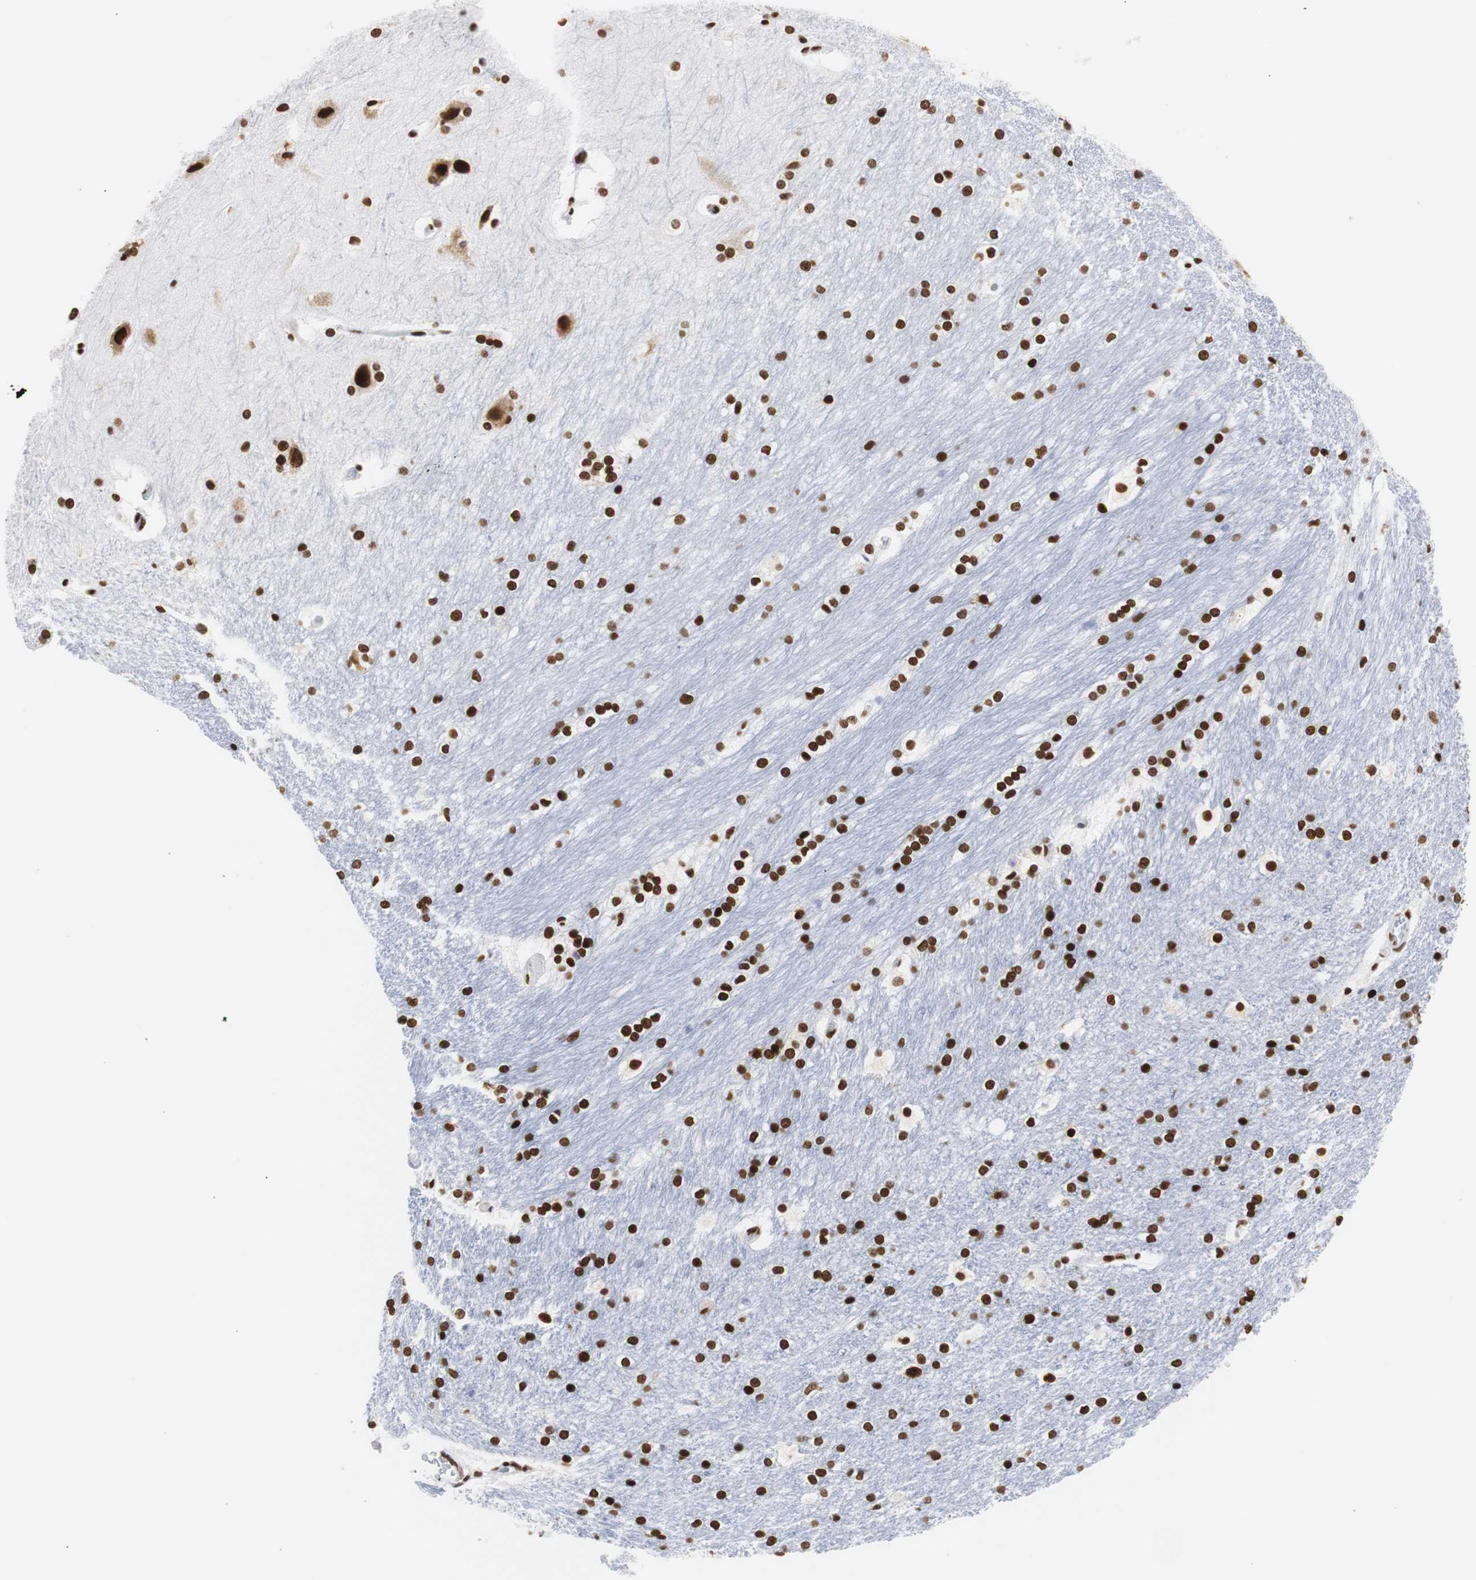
{"staining": {"intensity": "strong", "quantity": ">75%", "location": "nuclear"}, "tissue": "hippocampus", "cell_type": "Glial cells", "image_type": "normal", "snomed": [{"axis": "morphology", "description": "Normal tissue, NOS"}, {"axis": "topography", "description": "Hippocampus"}], "caption": "Approximately >75% of glial cells in unremarkable hippocampus exhibit strong nuclear protein positivity as visualized by brown immunohistochemical staining.", "gene": "HNRNPH2", "patient": {"sex": "female", "age": 19}}